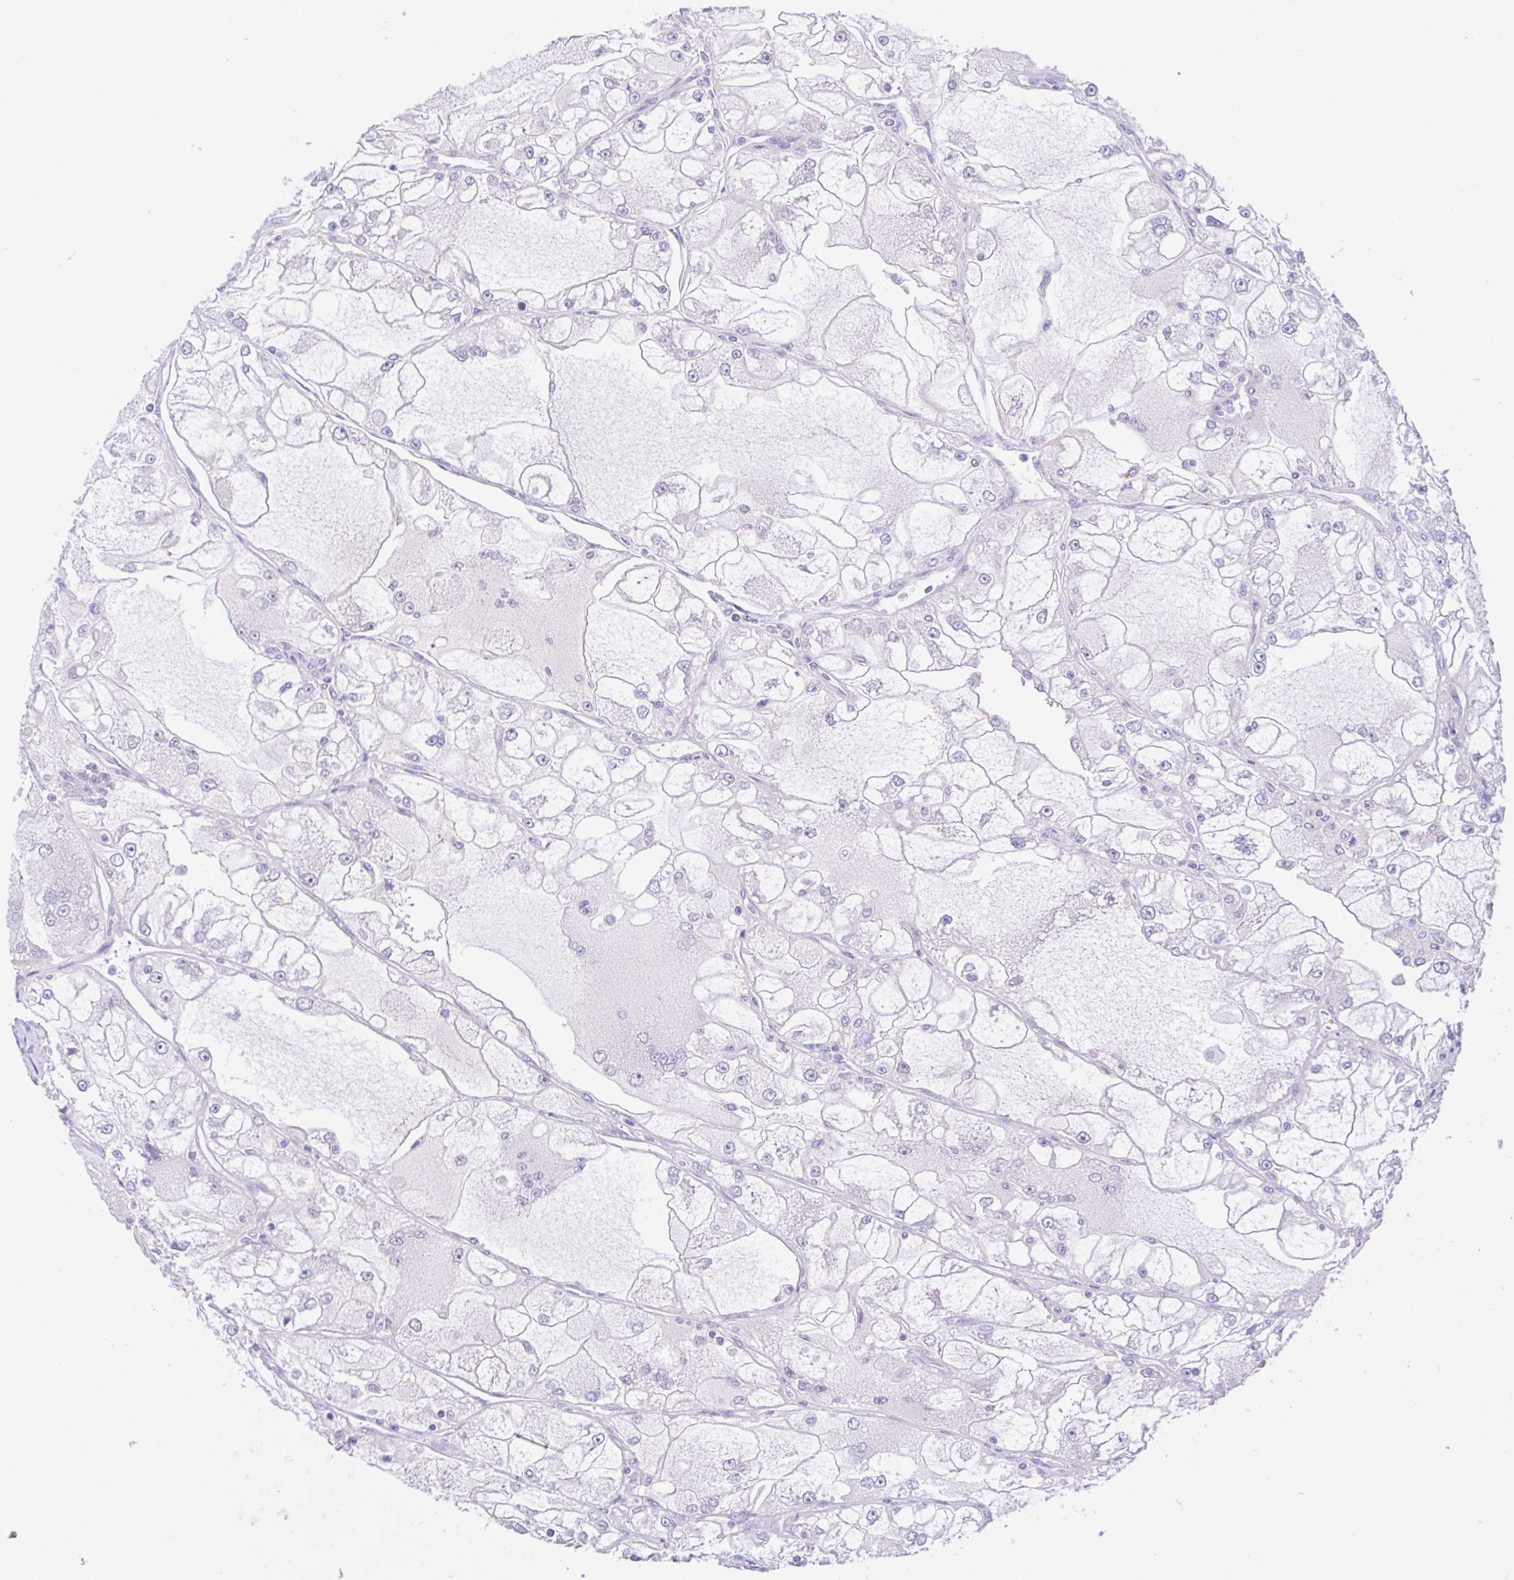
{"staining": {"intensity": "negative", "quantity": "none", "location": "none"}, "tissue": "renal cancer", "cell_type": "Tumor cells", "image_type": "cancer", "snomed": [{"axis": "morphology", "description": "Adenocarcinoma, NOS"}, {"axis": "topography", "description": "Kidney"}], "caption": "IHC image of human renal cancer stained for a protein (brown), which exhibits no expression in tumor cells. (DAB IHC with hematoxylin counter stain).", "gene": "ANO4", "patient": {"sex": "female", "age": 72}}